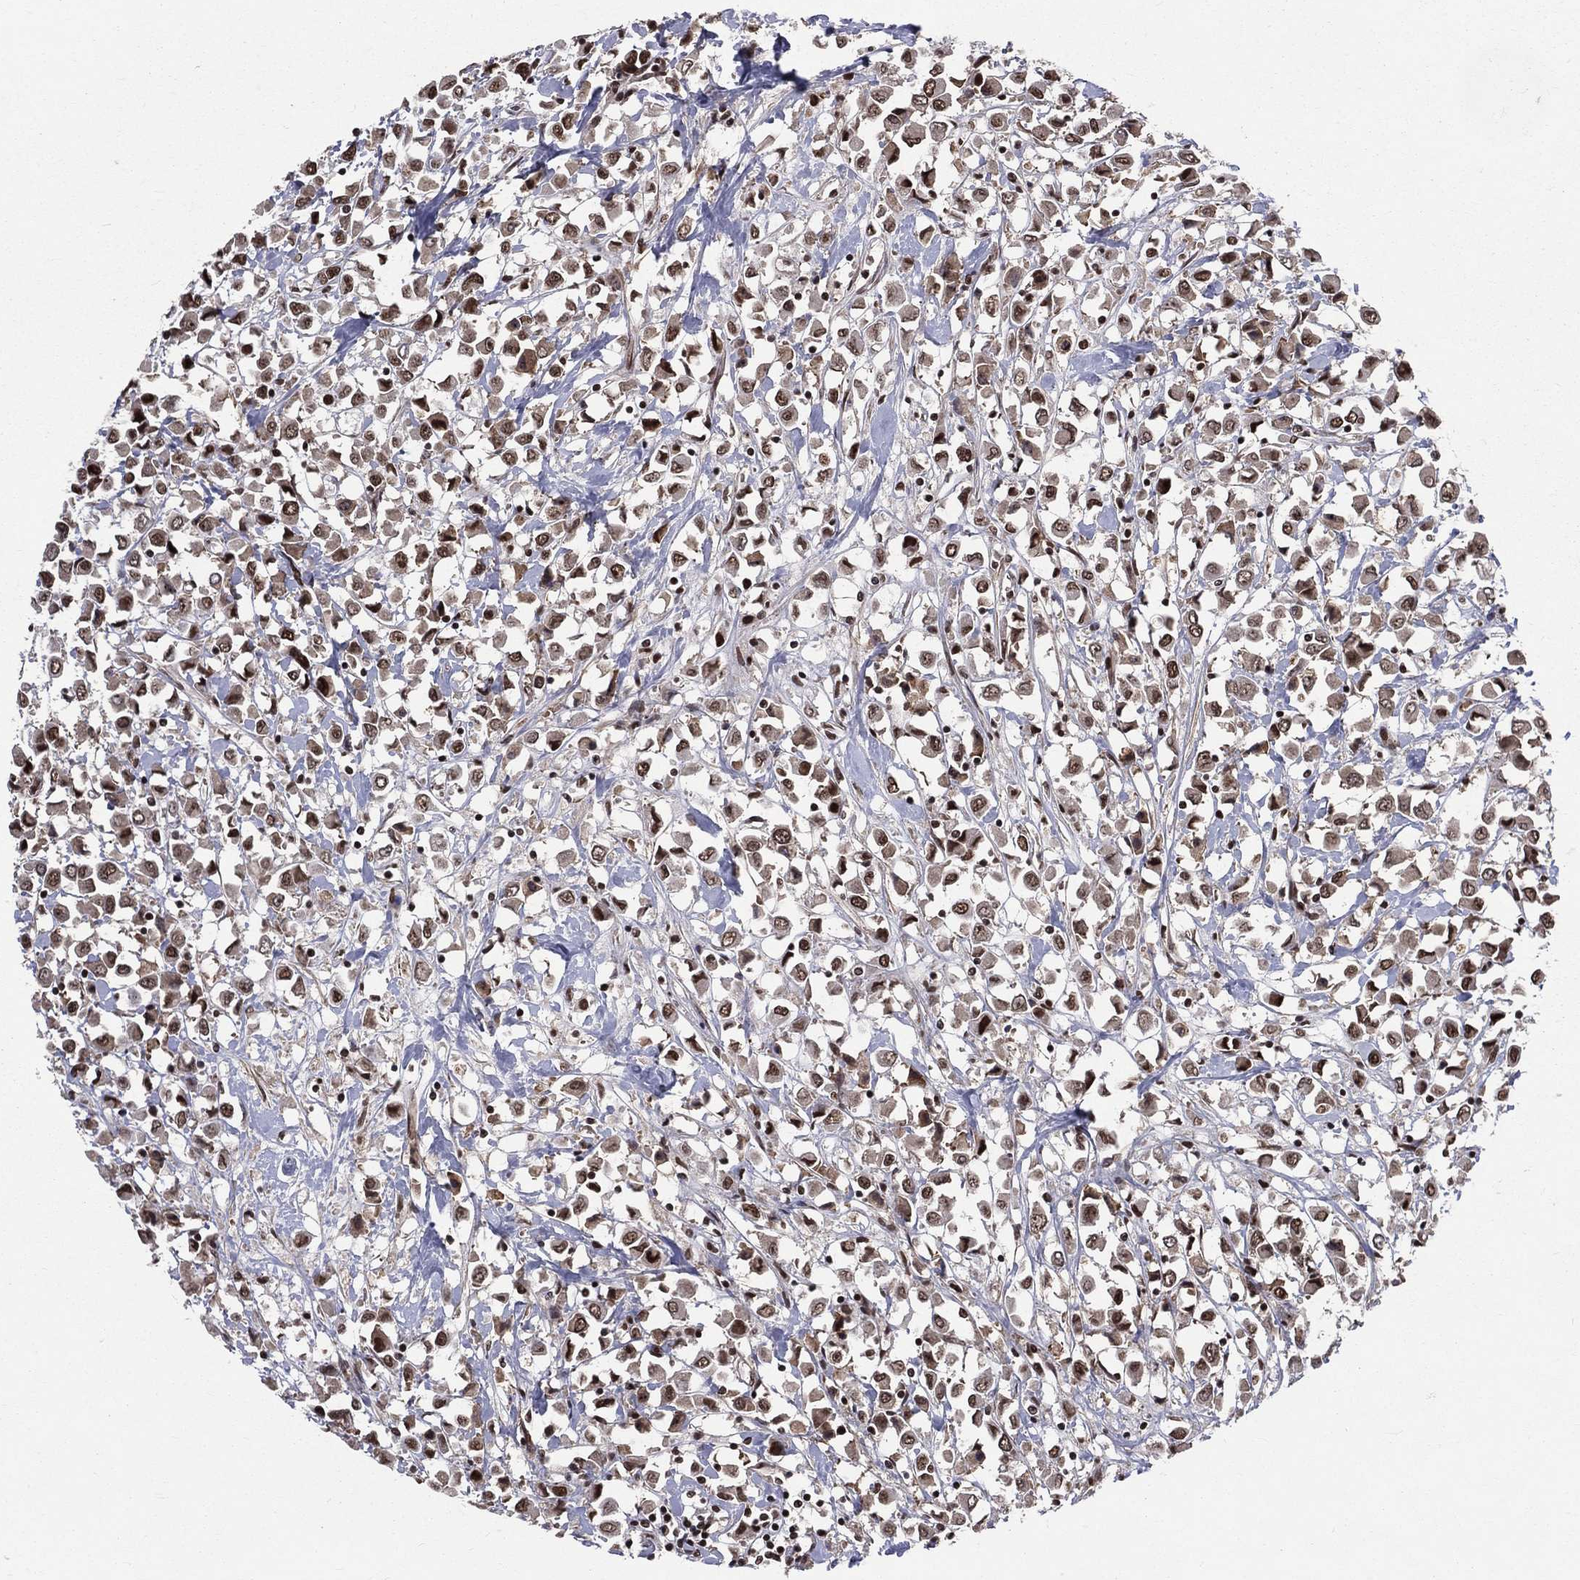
{"staining": {"intensity": "strong", "quantity": ">75%", "location": "nuclear"}, "tissue": "breast cancer", "cell_type": "Tumor cells", "image_type": "cancer", "snomed": [{"axis": "morphology", "description": "Duct carcinoma"}, {"axis": "topography", "description": "Breast"}], "caption": "Immunohistochemistry (IHC) of human infiltrating ductal carcinoma (breast) displays high levels of strong nuclear positivity in about >75% of tumor cells.", "gene": "SMC3", "patient": {"sex": "female", "age": 61}}